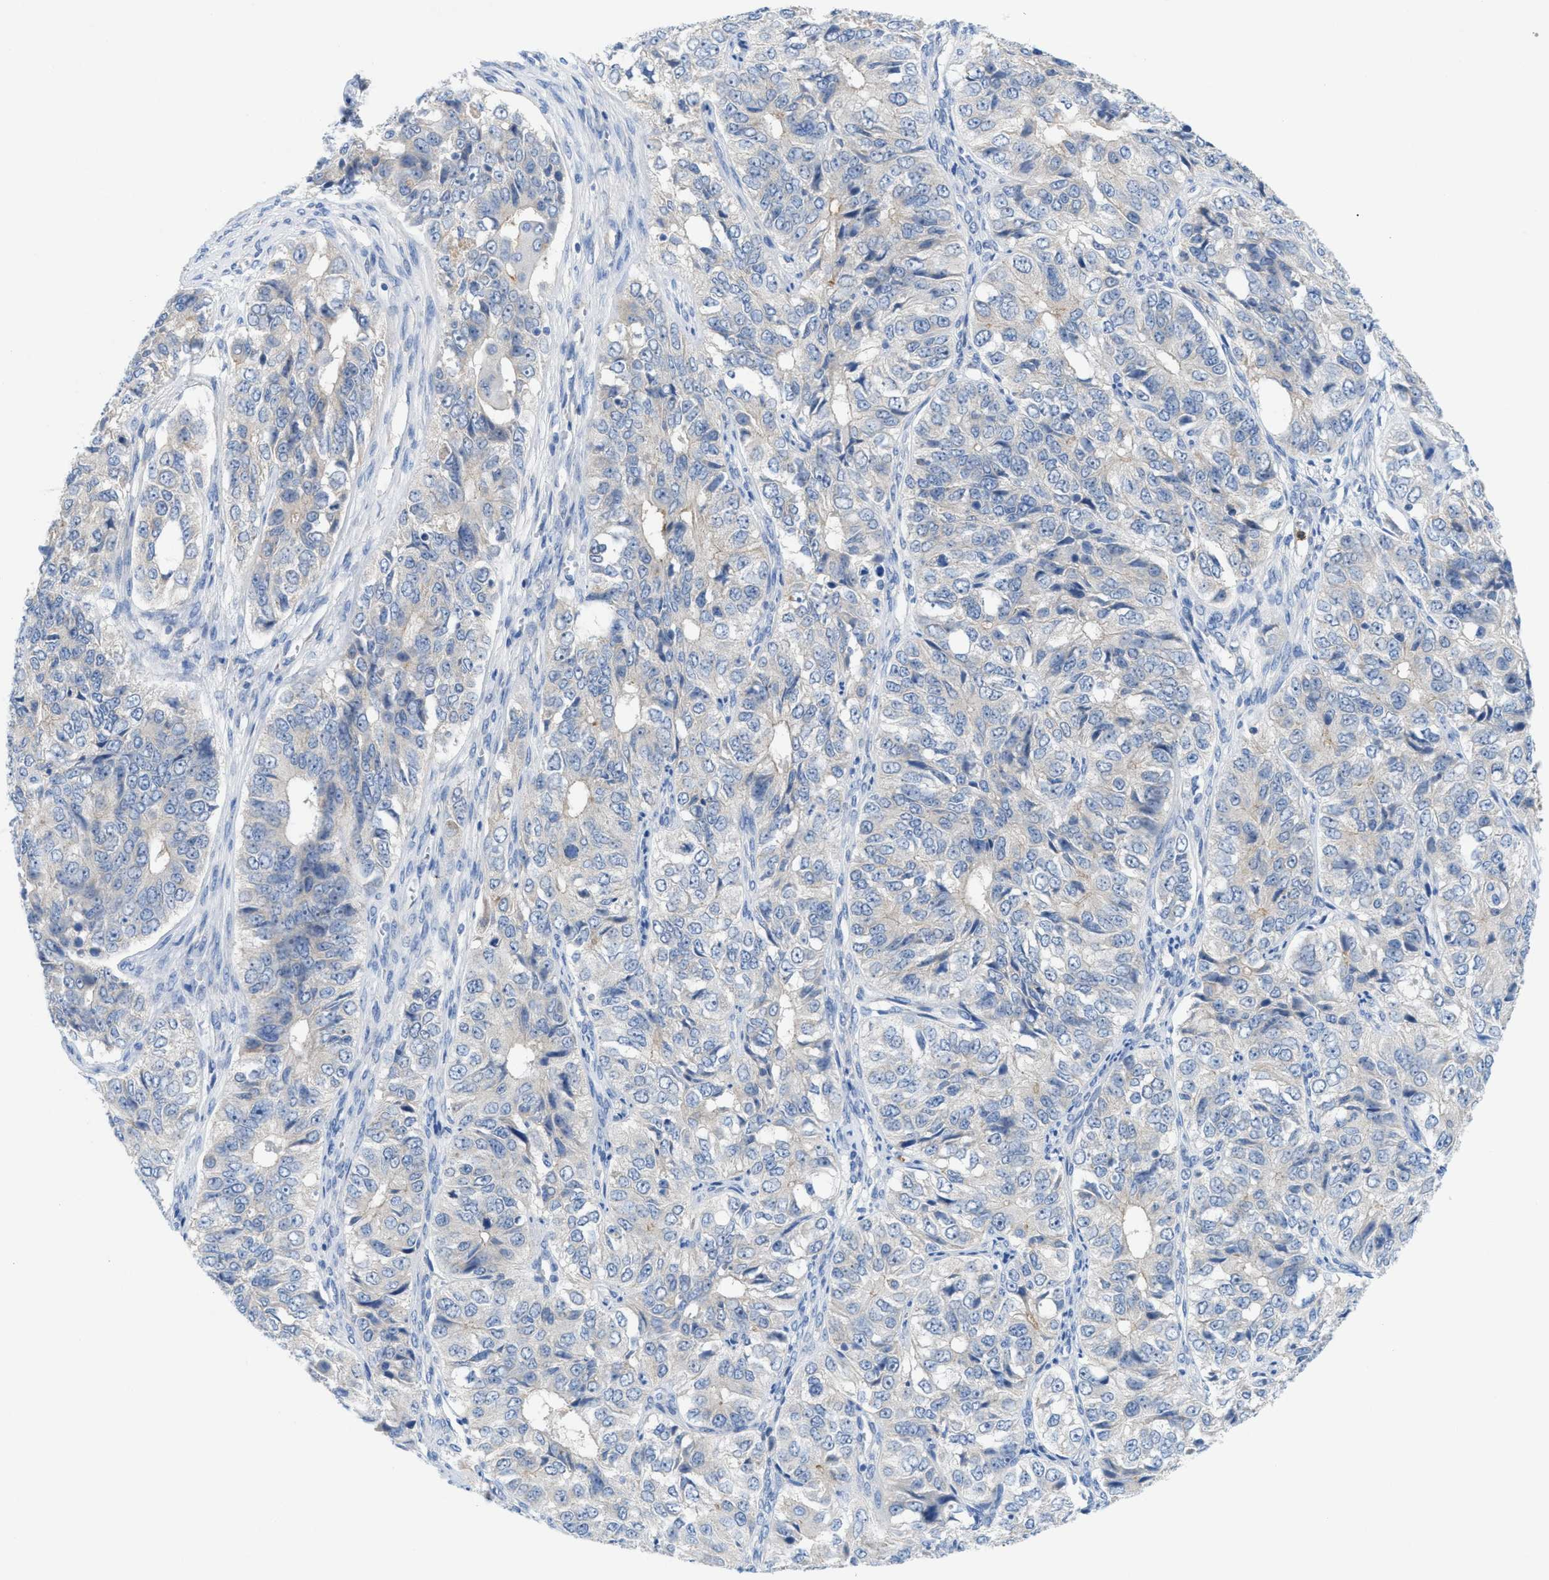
{"staining": {"intensity": "negative", "quantity": "none", "location": "none"}, "tissue": "ovarian cancer", "cell_type": "Tumor cells", "image_type": "cancer", "snomed": [{"axis": "morphology", "description": "Carcinoma, endometroid"}, {"axis": "topography", "description": "Ovary"}], "caption": "DAB (3,3'-diaminobenzidine) immunohistochemical staining of human endometroid carcinoma (ovarian) reveals no significant positivity in tumor cells.", "gene": "CMTM1", "patient": {"sex": "female", "age": 51}}